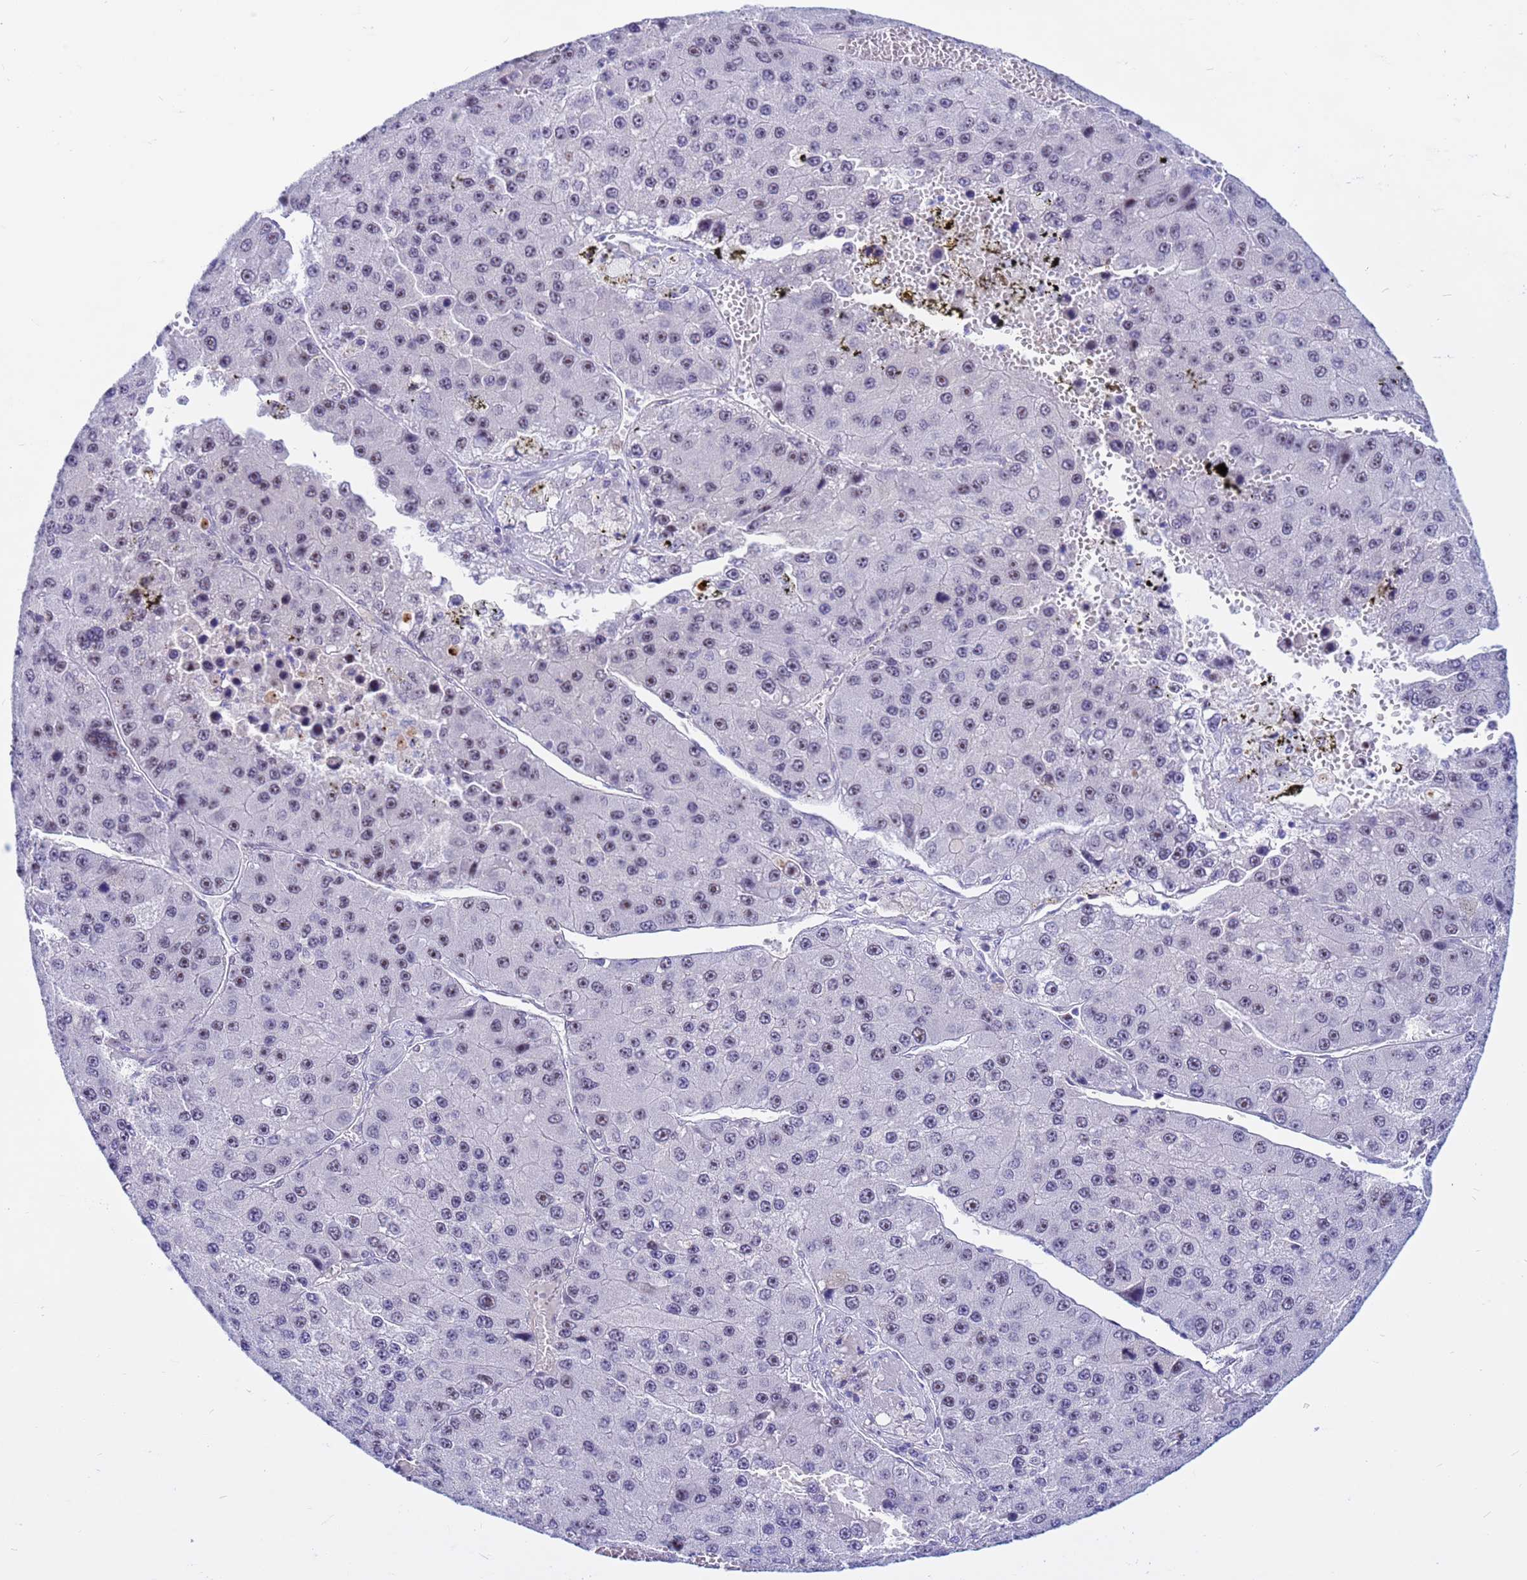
{"staining": {"intensity": "weak", "quantity": "<25%", "location": "nuclear"}, "tissue": "liver cancer", "cell_type": "Tumor cells", "image_type": "cancer", "snomed": [{"axis": "morphology", "description": "Carcinoma, Hepatocellular, NOS"}, {"axis": "topography", "description": "Liver"}], "caption": "This is an immunohistochemistry photomicrograph of human liver hepatocellular carcinoma. There is no expression in tumor cells.", "gene": "DMRTC2", "patient": {"sex": "female", "age": 73}}